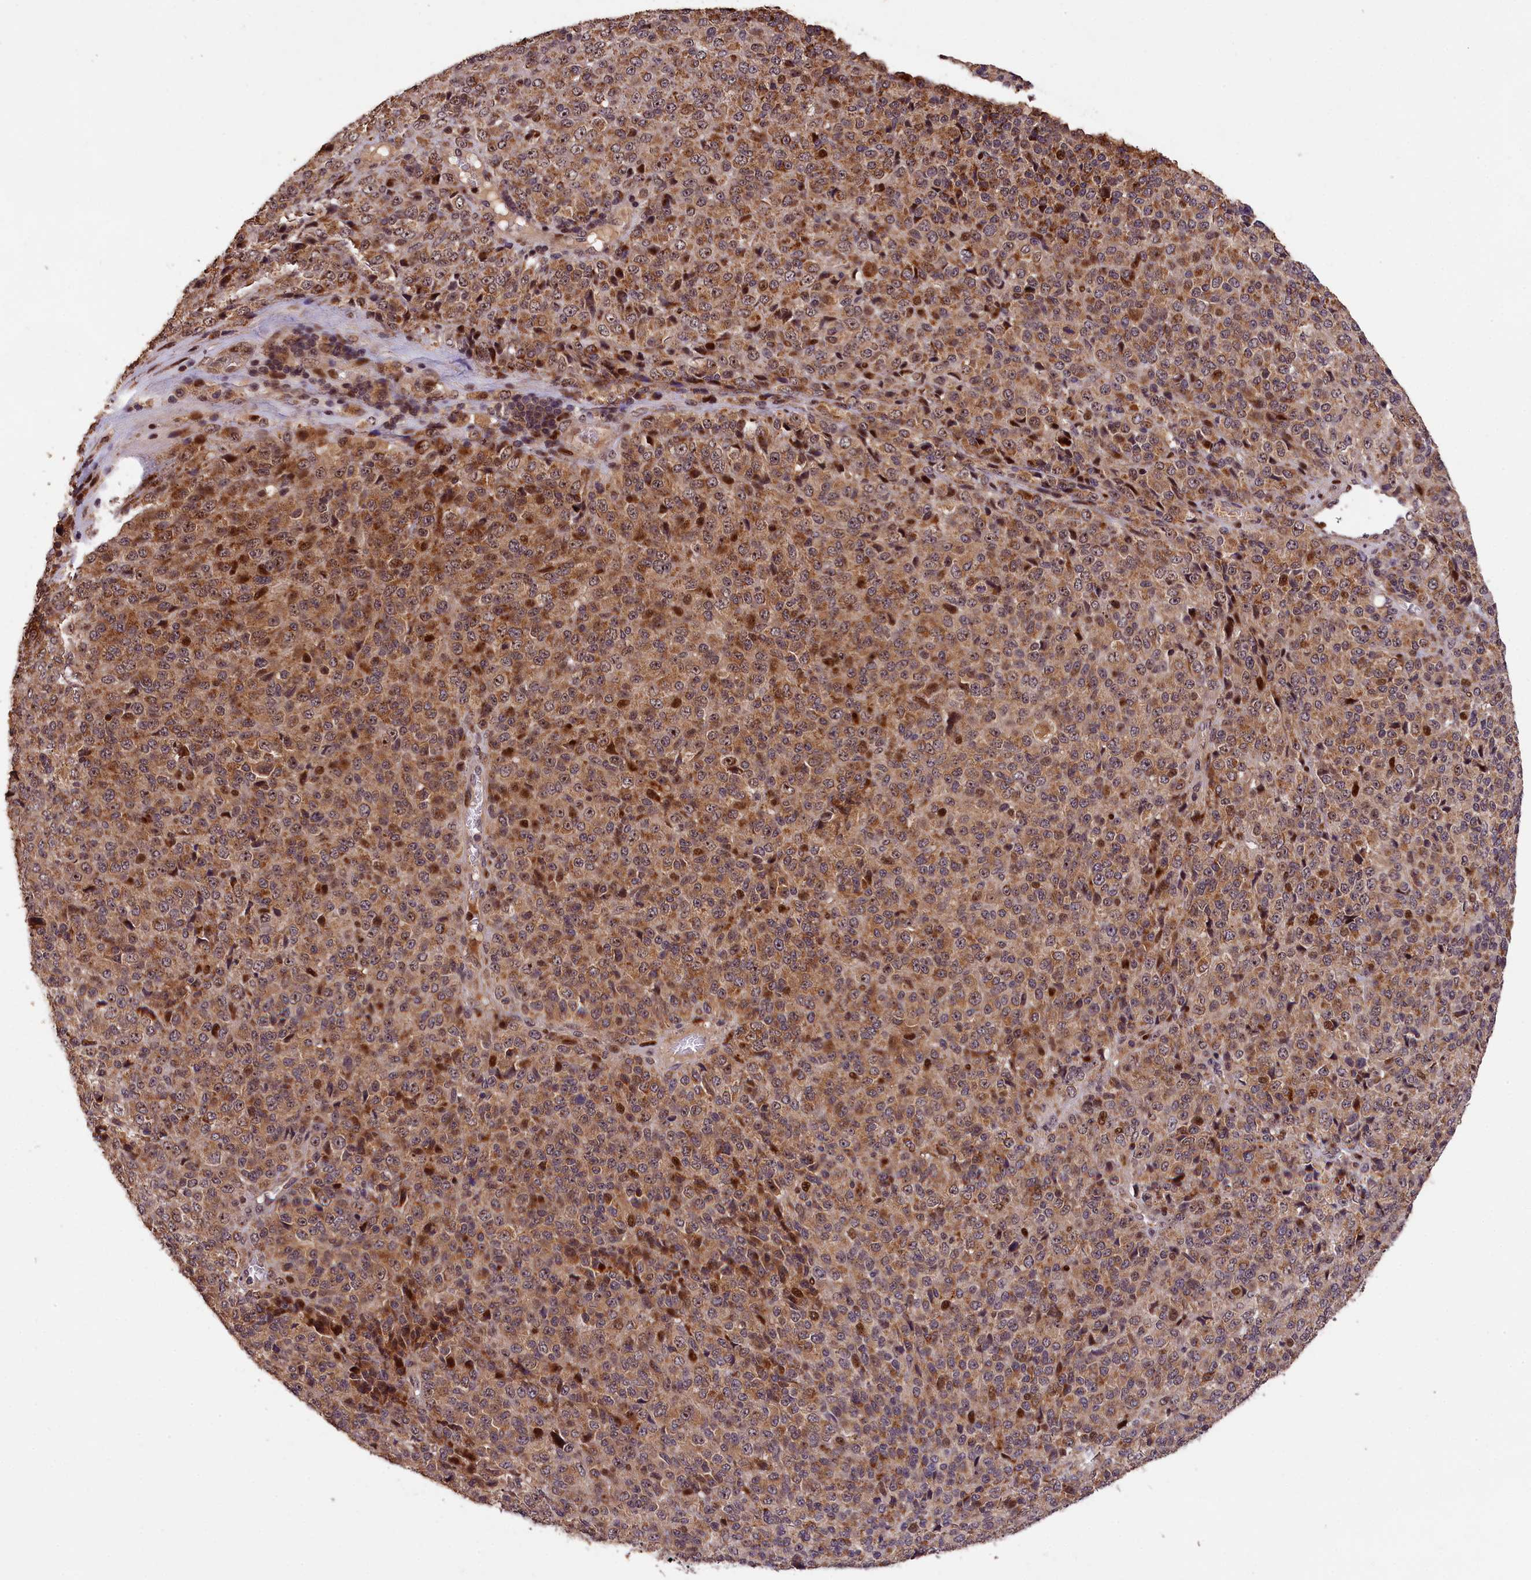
{"staining": {"intensity": "moderate", "quantity": ">75%", "location": "cytoplasmic/membranous"}, "tissue": "melanoma", "cell_type": "Tumor cells", "image_type": "cancer", "snomed": [{"axis": "morphology", "description": "Malignant melanoma, Metastatic site"}, {"axis": "topography", "description": "Brain"}], "caption": "Malignant melanoma (metastatic site) was stained to show a protein in brown. There is medium levels of moderate cytoplasmic/membranous staining in approximately >75% of tumor cells.", "gene": "PHAF1", "patient": {"sex": "female", "age": 56}}